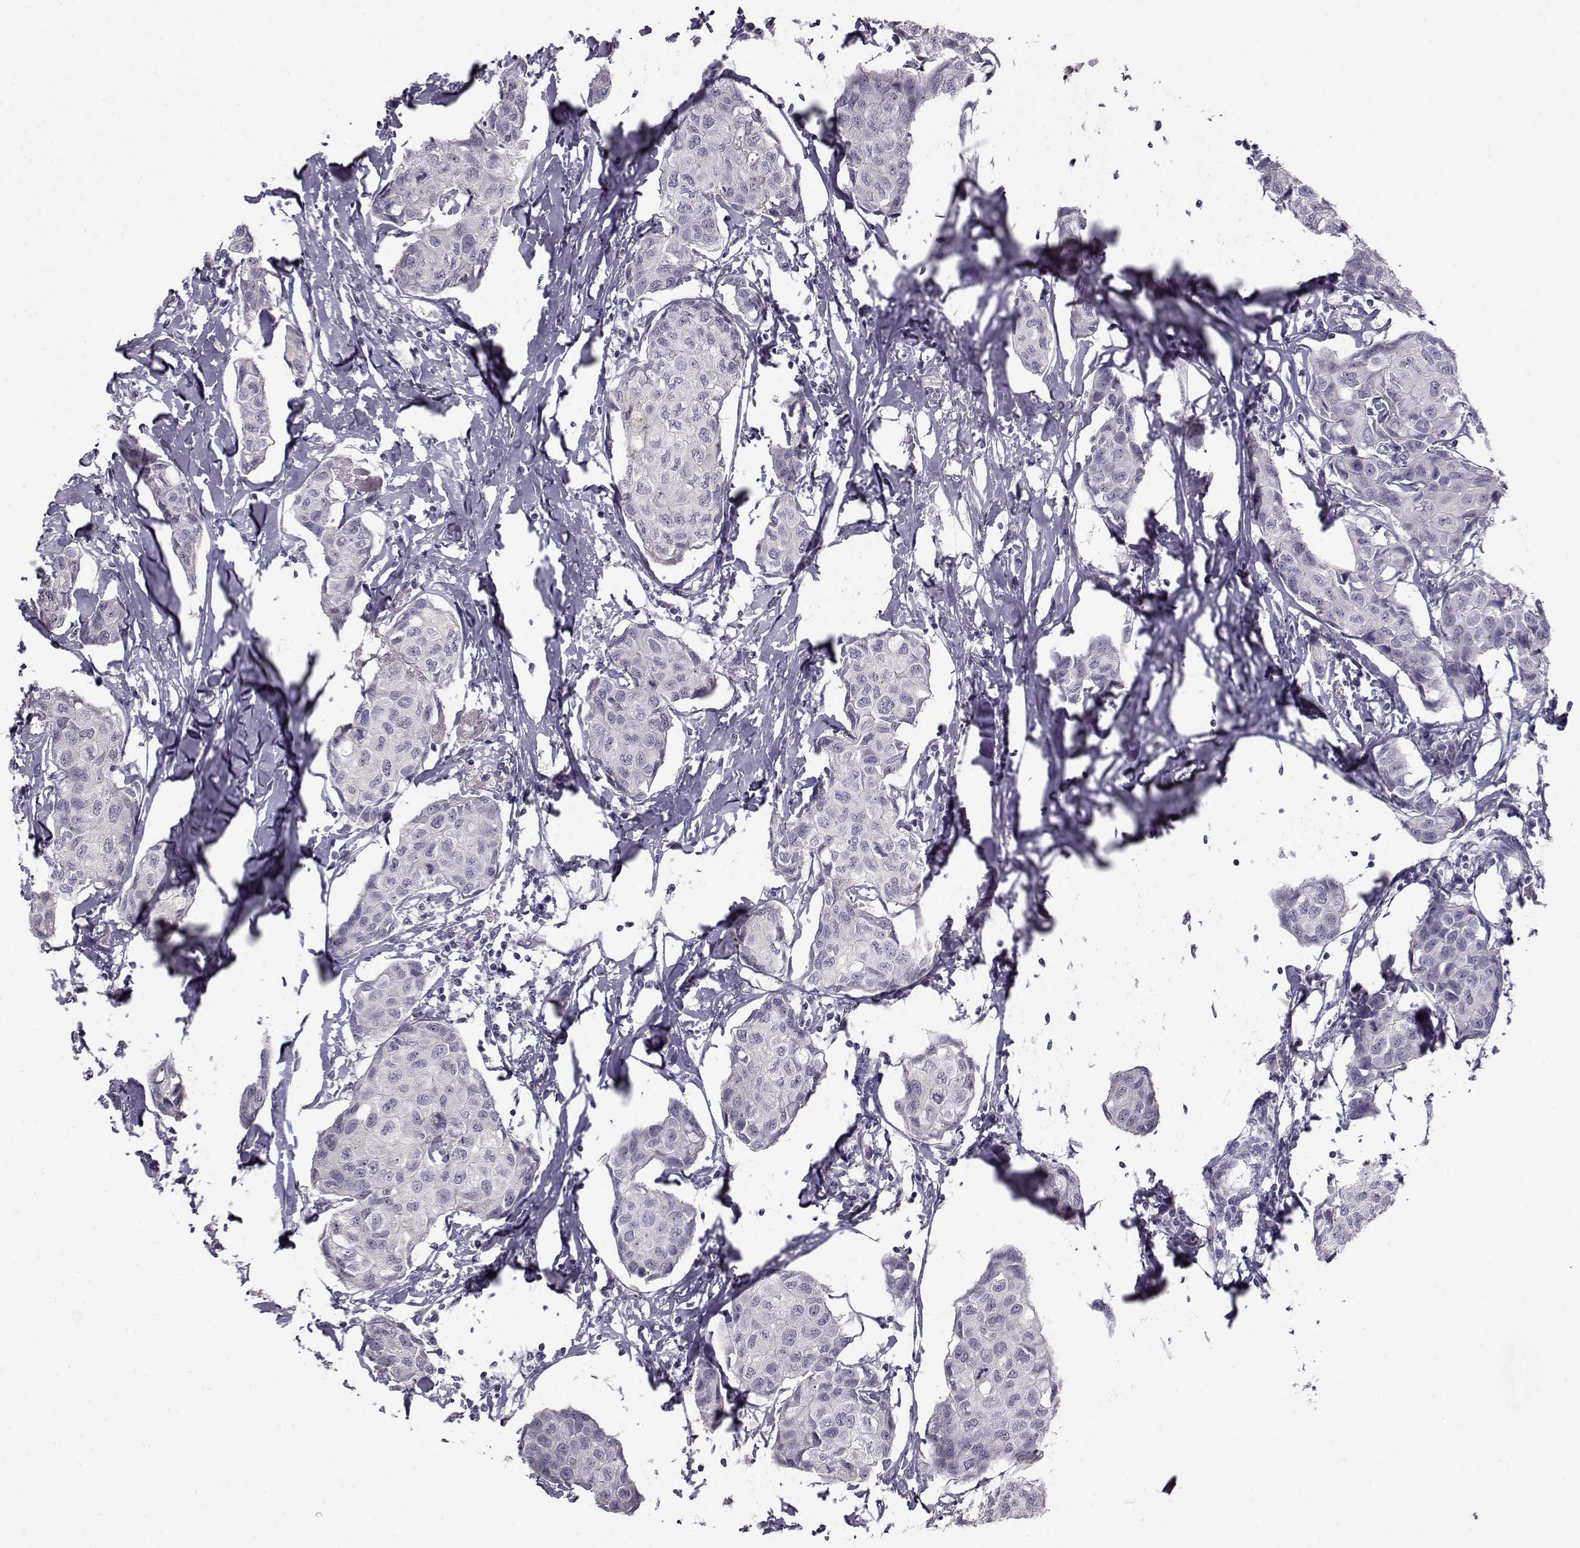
{"staining": {"intensity": "negative", "quantity": "none", "location": "none"}, "tissue": "breast cancer", "cell_type": "Tumor cells", "image_type": "cancer", "snomed": [{"axis": "morphology", "description": "Duct carcinoma"}, {"axis": "topography", "description": "Breast"}], "caption": "The IHC micrograph has no significant staining in tumor cells of breast cancer tissue.", "gene": "GRK1", "patient": {"sex": "female", "age": 80}}